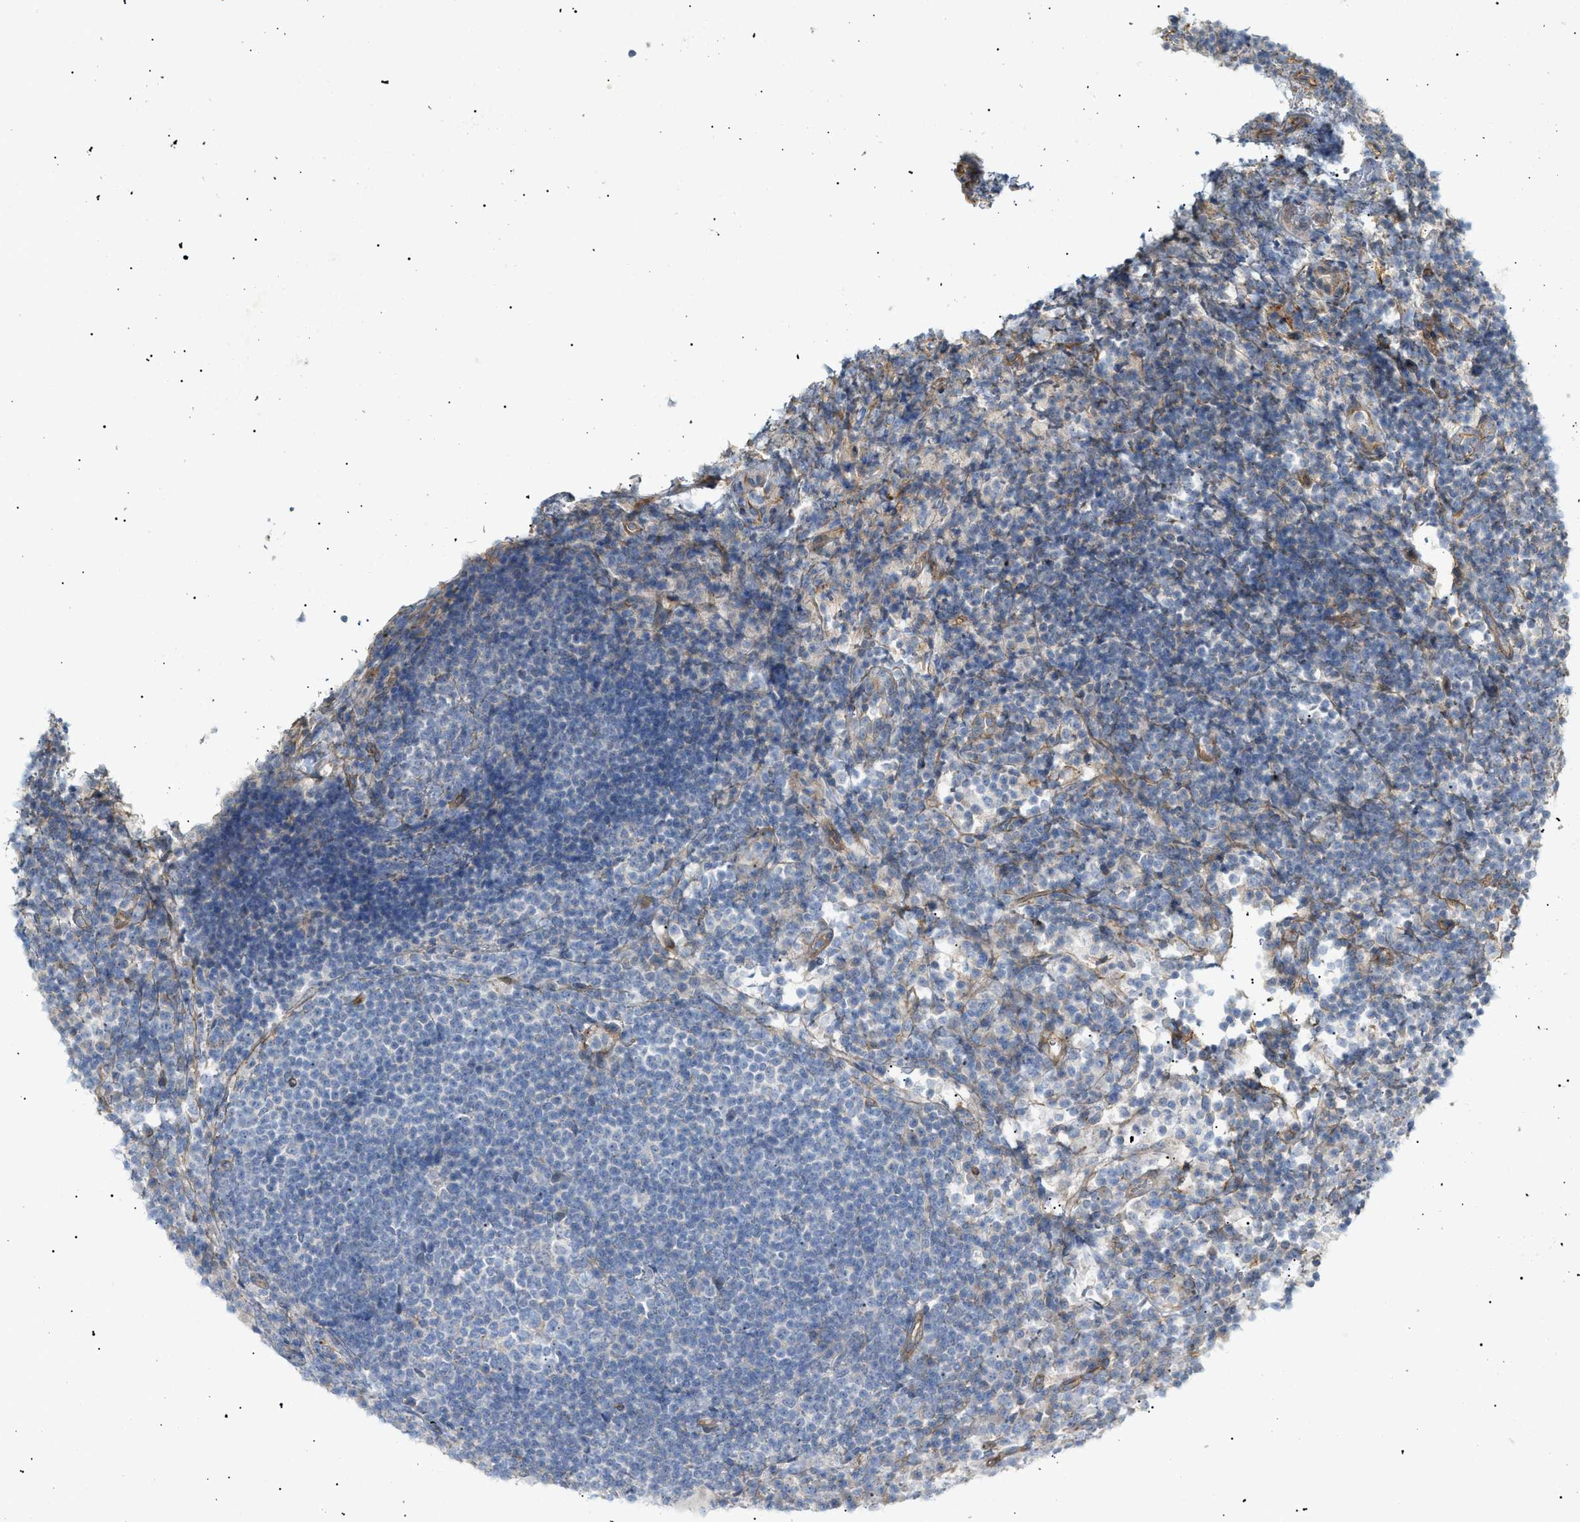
{"staining": {"intensity": "negative", "quantity": "none", "location": "none"}, "tissue": "lymph node", "cell_type": "Germinal center cells", "image_type": "normal", "snomed": [{"axis": "morphology", "description": "Normal tissue, NOS"}, {"axis": "topography", "description": "Lymph node"}], "caption": "A histopathology image of lymph node stained for a protein demonstrates no brown staining in germinal center cells.", "gene": "ZFHX2", "patient": {"sex": "female", "age": 53}}